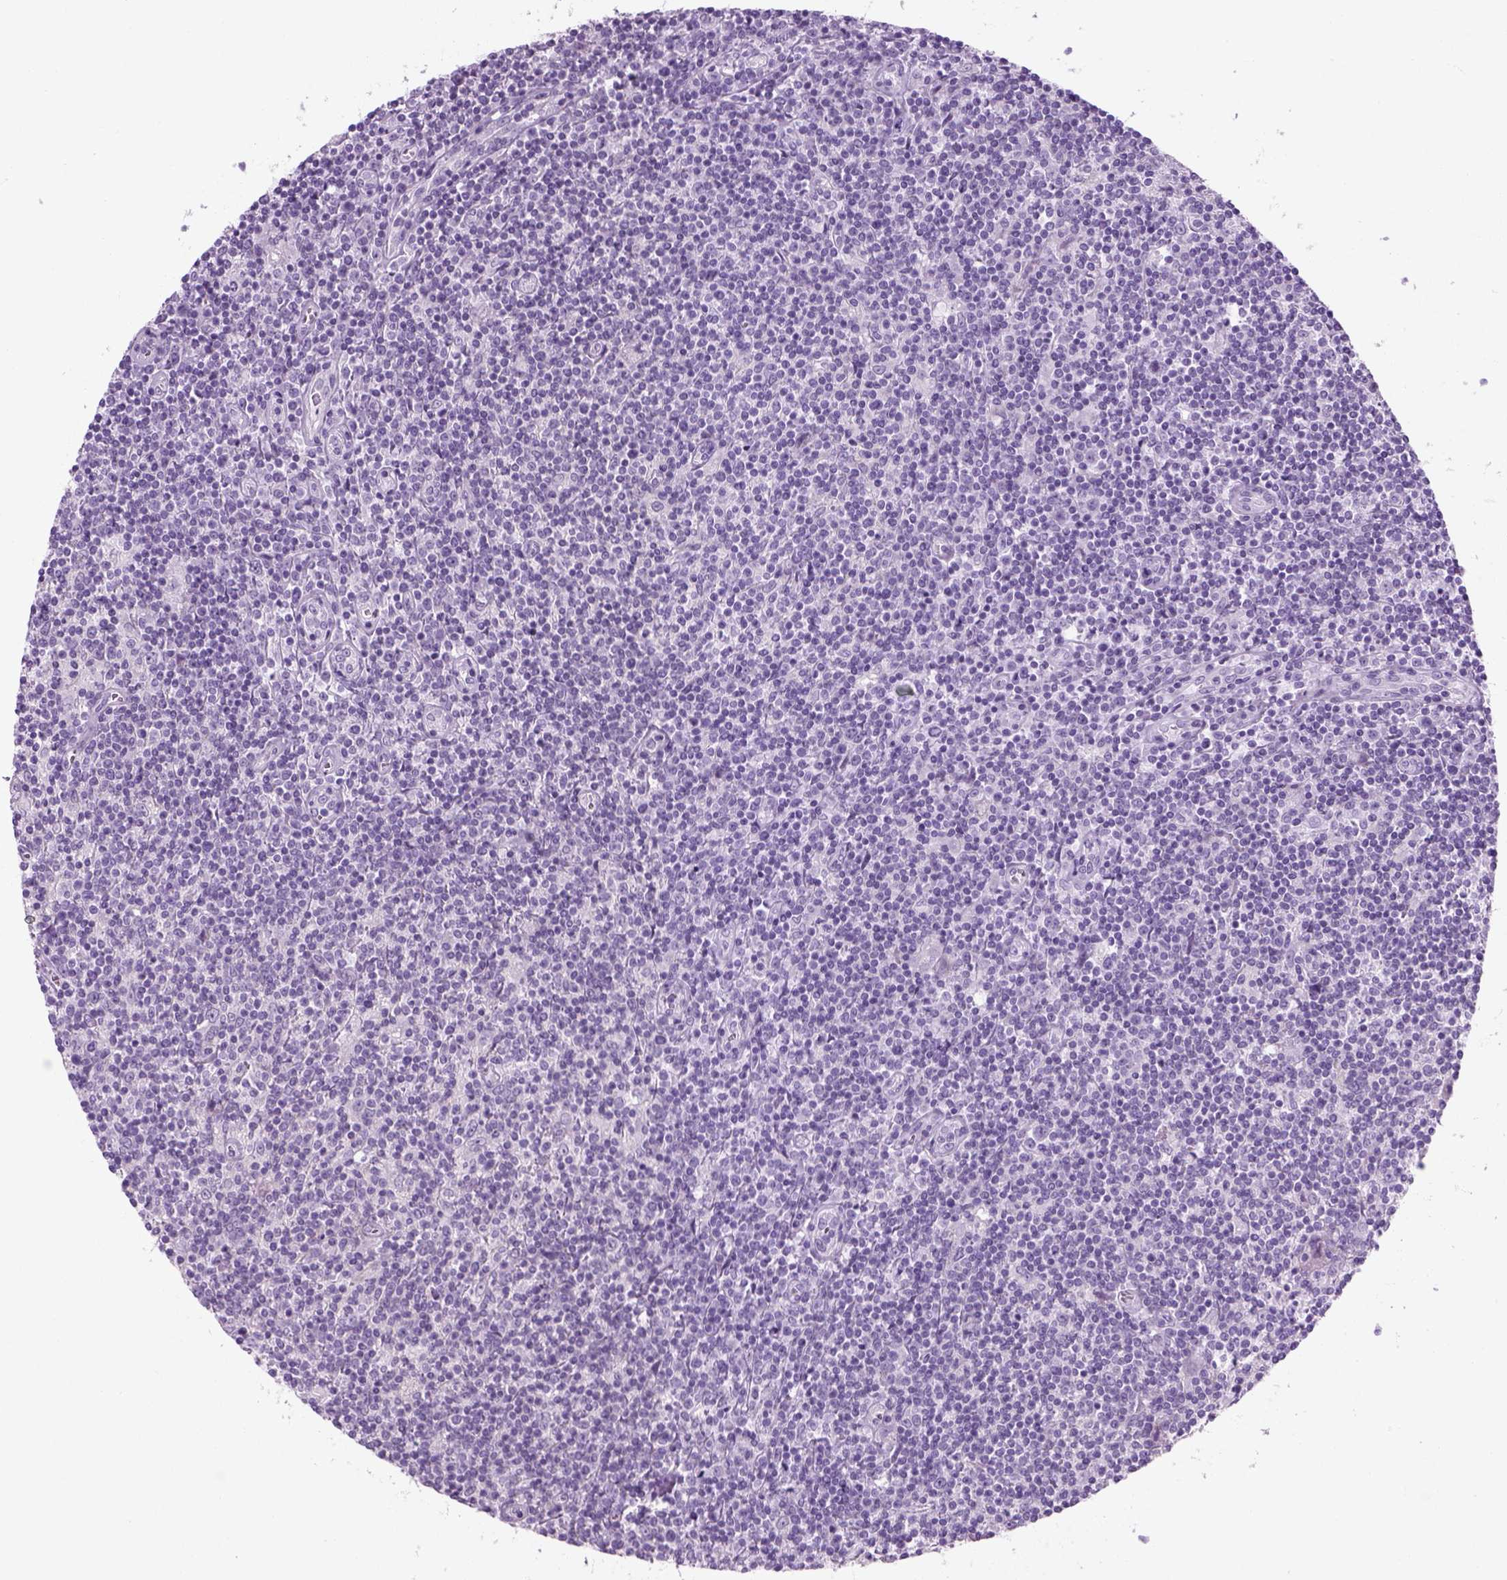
{"staining": {"intensity": "negative", "quantity": "none", "location": "none"}, "tissue": "lymphoma", "cell_type": "Tumor cells", "image_type": "cancer", "snomed": [{"axis": "morphology", "description": "Hodgkin's disease, NOS"}, {"axis": "topography", "description": "Lymph node"}], "caption": "IHC micrograph of human lymphoma stained for a protein (brown), which exhibits no expression in tumor cells.", "gene": "SLC12A5", "patient": {"sex": "male", "age": 40}}